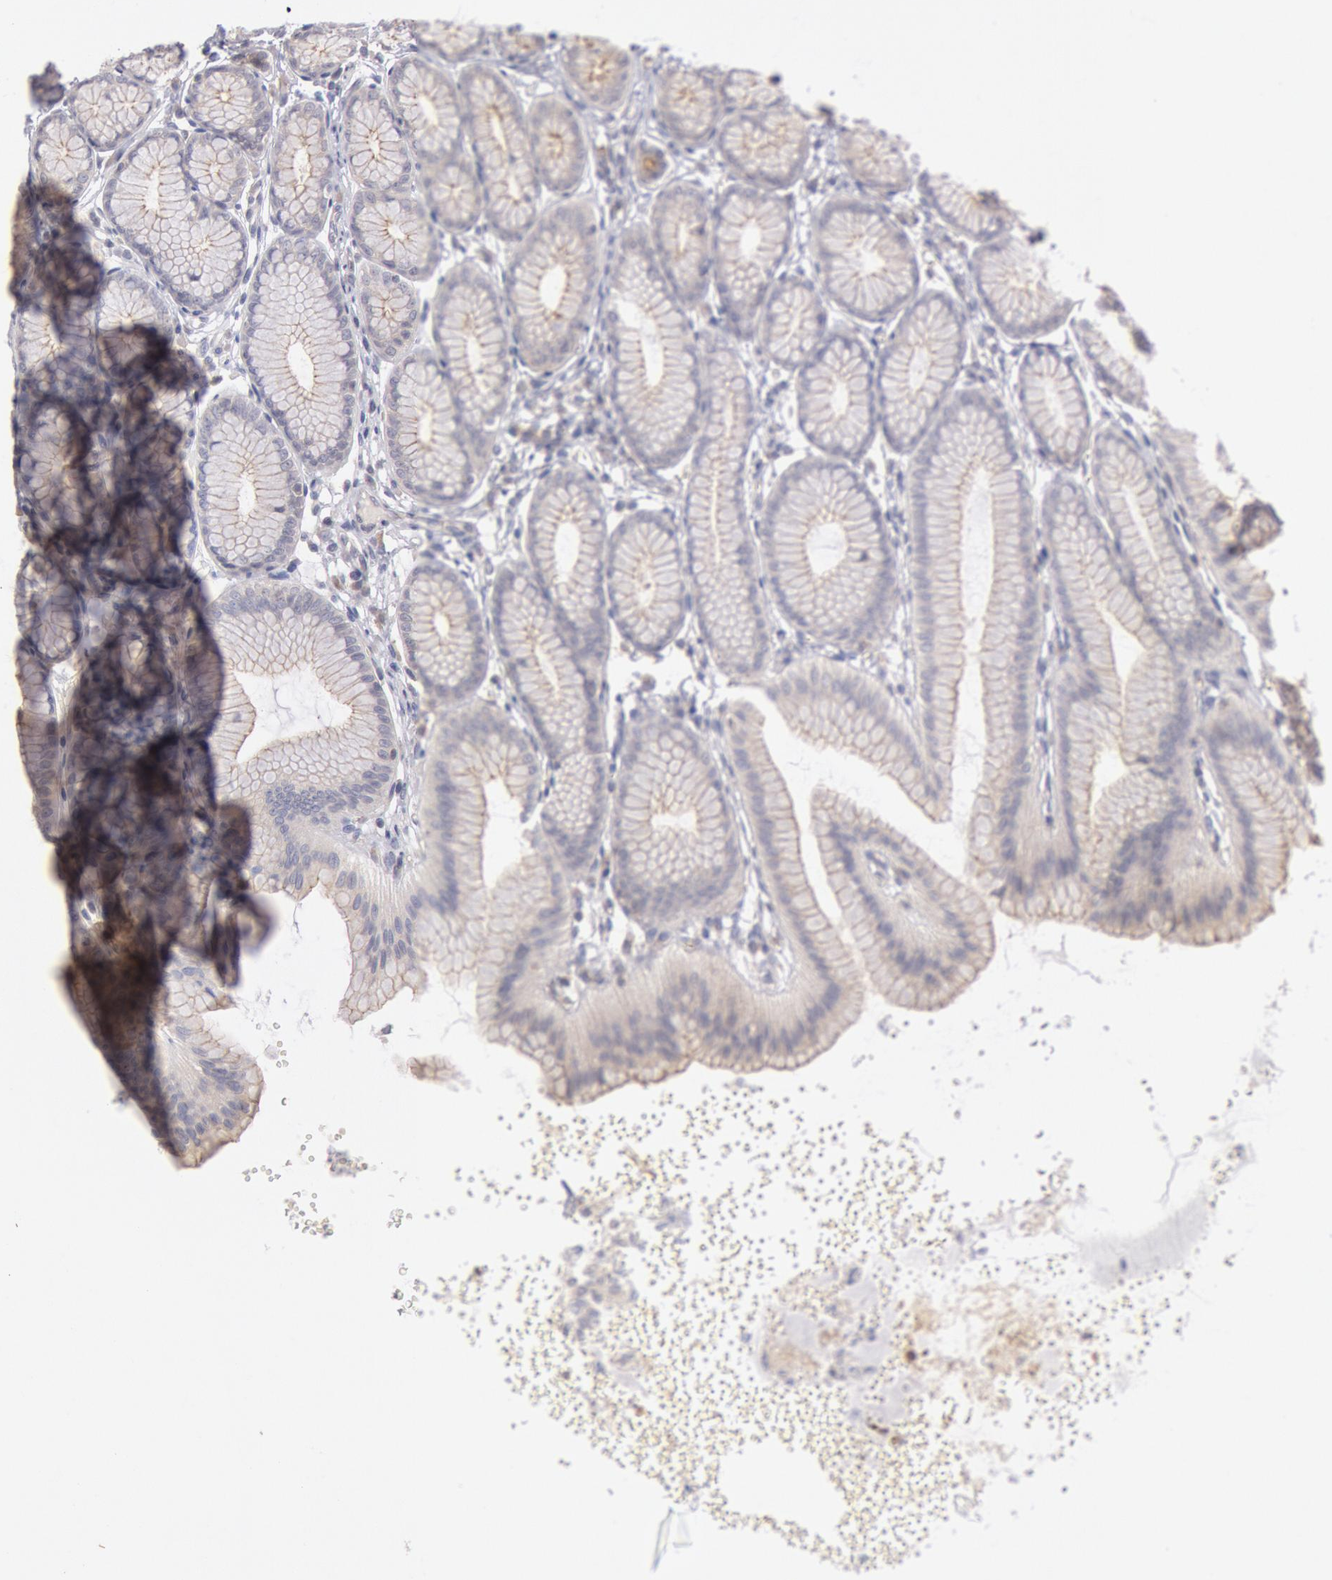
{"staining": {"intensity": "moderate", "quantity": ">75%", "location": "cytoplasmic/membranous"}, "tissue": "stomach", "cell_type": "Glandular cells", "image_type": "normal", "snomed": [{"axis": "morphology", "description": "Normal tissue, NOS"}, {"axis": "topography", "description": "Stomach"}], "caption": "Stomach stained for a protein (brown) demonstrates moderate cytoplasmic/membranous positive expression in approximately >75% of glandular cells.", "gene": "PLA2G6", "patient": {"sex": "male", "age": 42}}